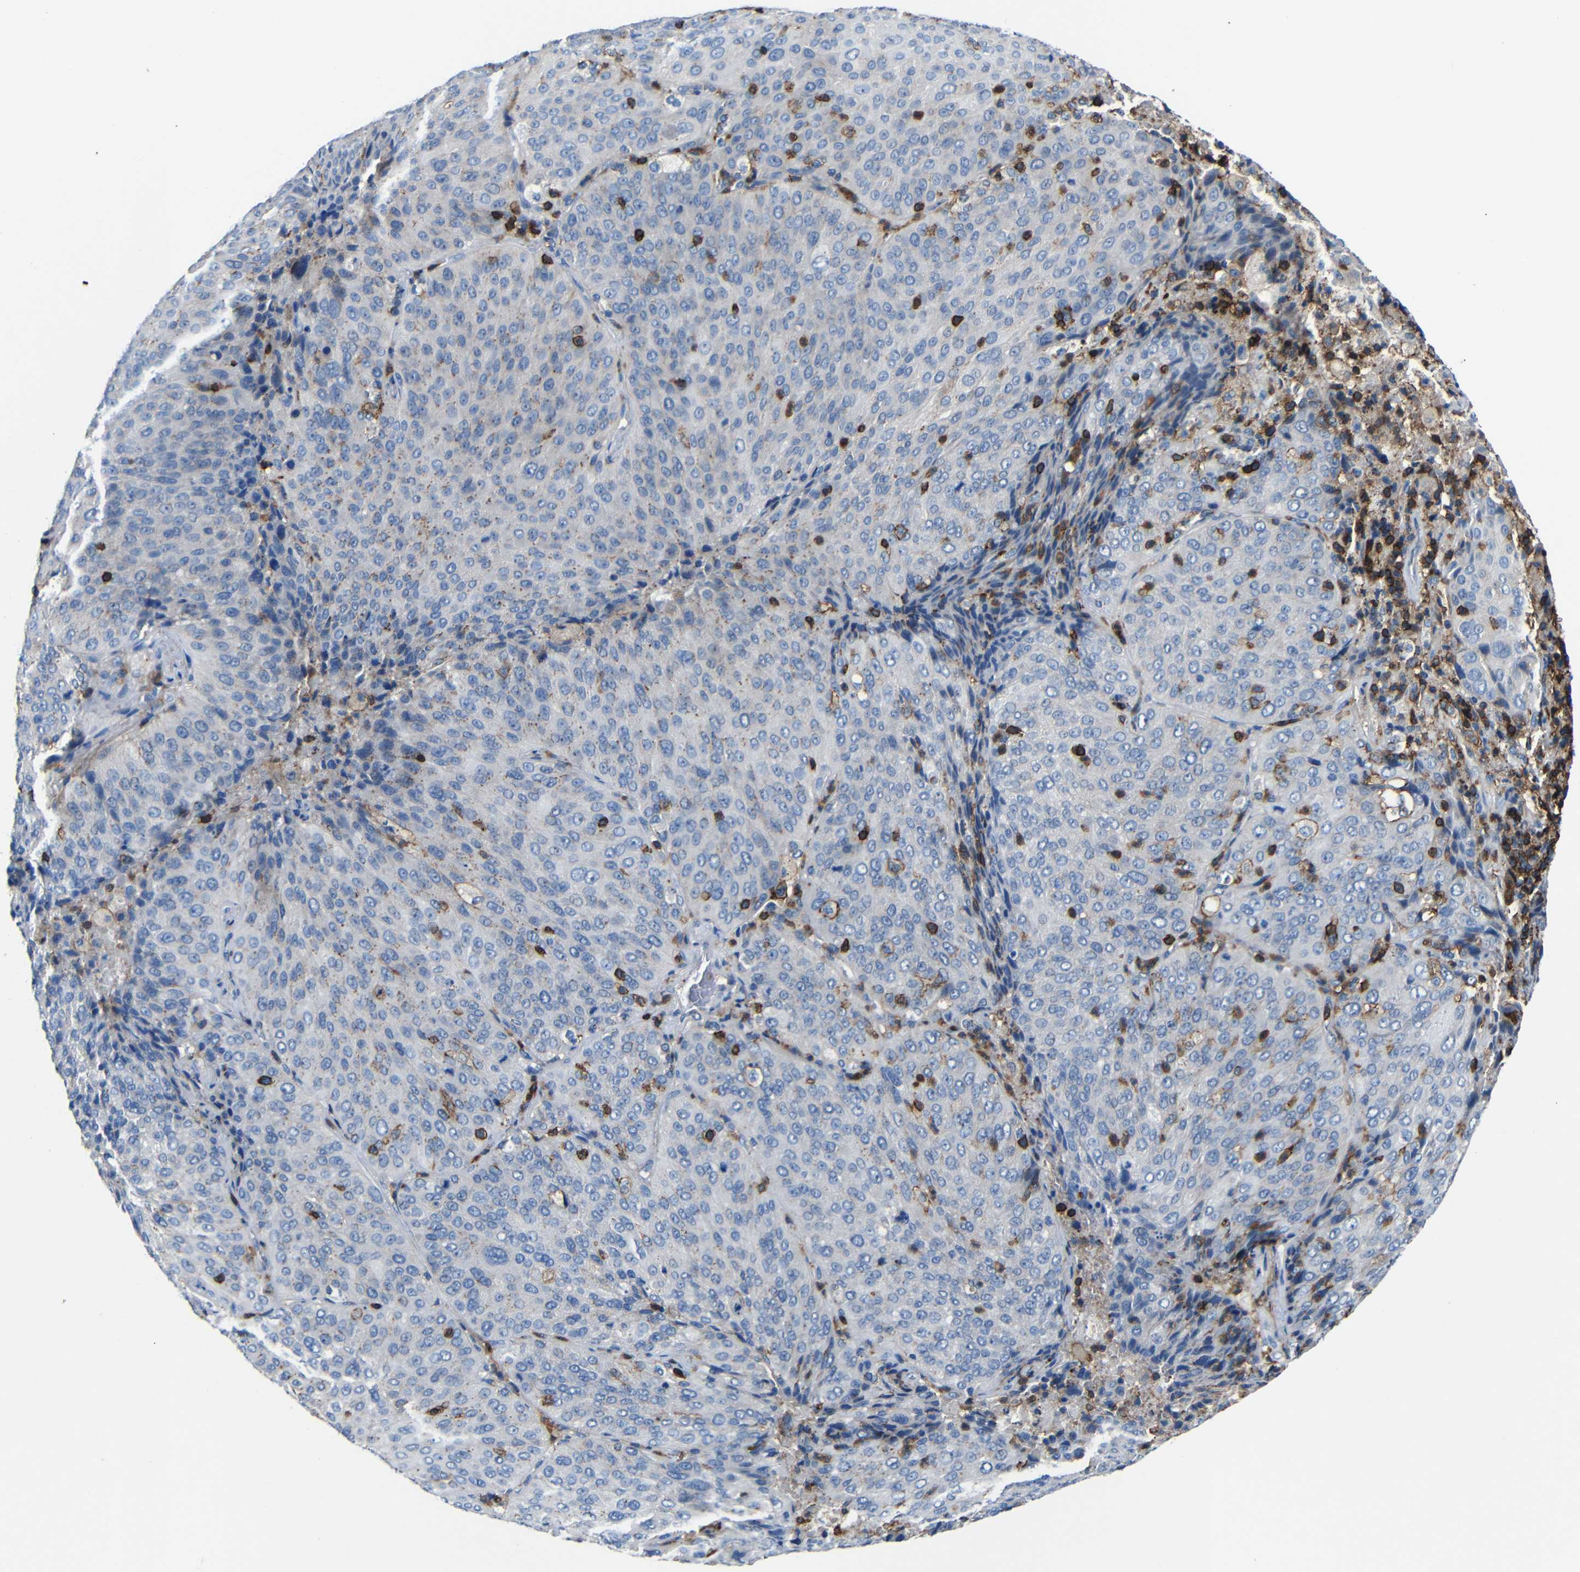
{"staining": {"intensity": "weak", "quantity": "<25%", "location": "cytoplasmic/membranous"}, "tissue": "lung cancer", "cell_type": "Tumor cells", "image_type": "cancer", "snomed": [{"axis": "morphology", "description": "Squamous cell carcinoma, NOS"}, {"axis": "topography", "description": "Lung"}], "caption": "A histopathology image of lung cancer (squamous cell carcinoma) stained for a protein displays no brown staining in tumor cells.", "gene": "P2RY12", "patient": {"sex": "male", "age": 54}}